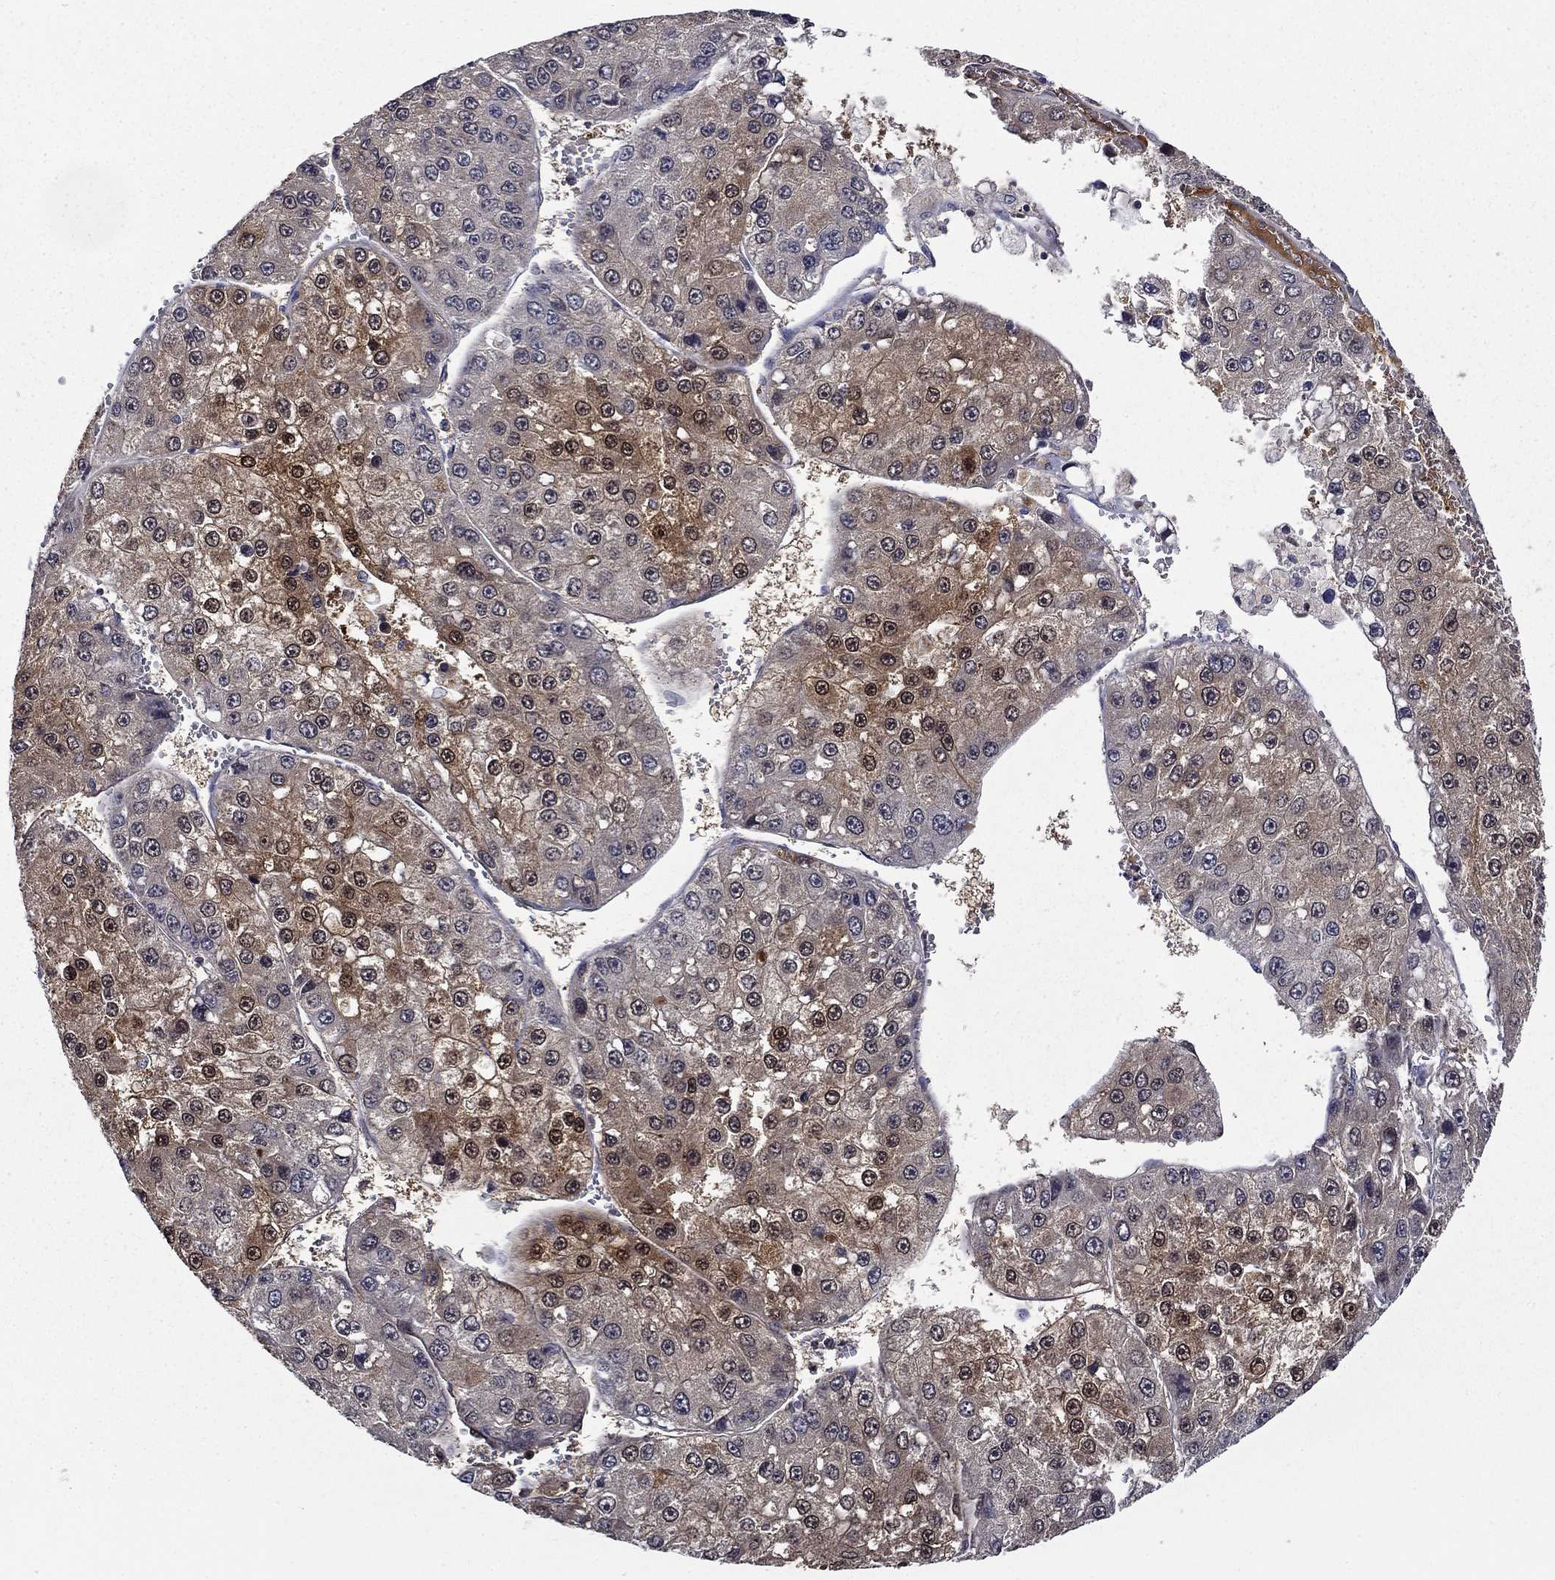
{"staining": {"intensity": "strong", "quantity": "<25%", "location": "cytoplasmic/membranous,nuclear"}, "tissue": "liver cancer", "cell_type": "Tumor cells", "image_type": "cancer", "snomed": [{"axis": "morphology", "description": "Carcinoma, Hepatocellular, NOS"}, {"axis": "topography", "description": "Liver"}], "caption": "Strong cytoplasmic/membranous and nuclear protein positivity is appreciated in about <25% of tumor cells in liver hepatocellular carcinoma.", "gene": "DDTL", "patient": {"sex": "female", "age": 73}}